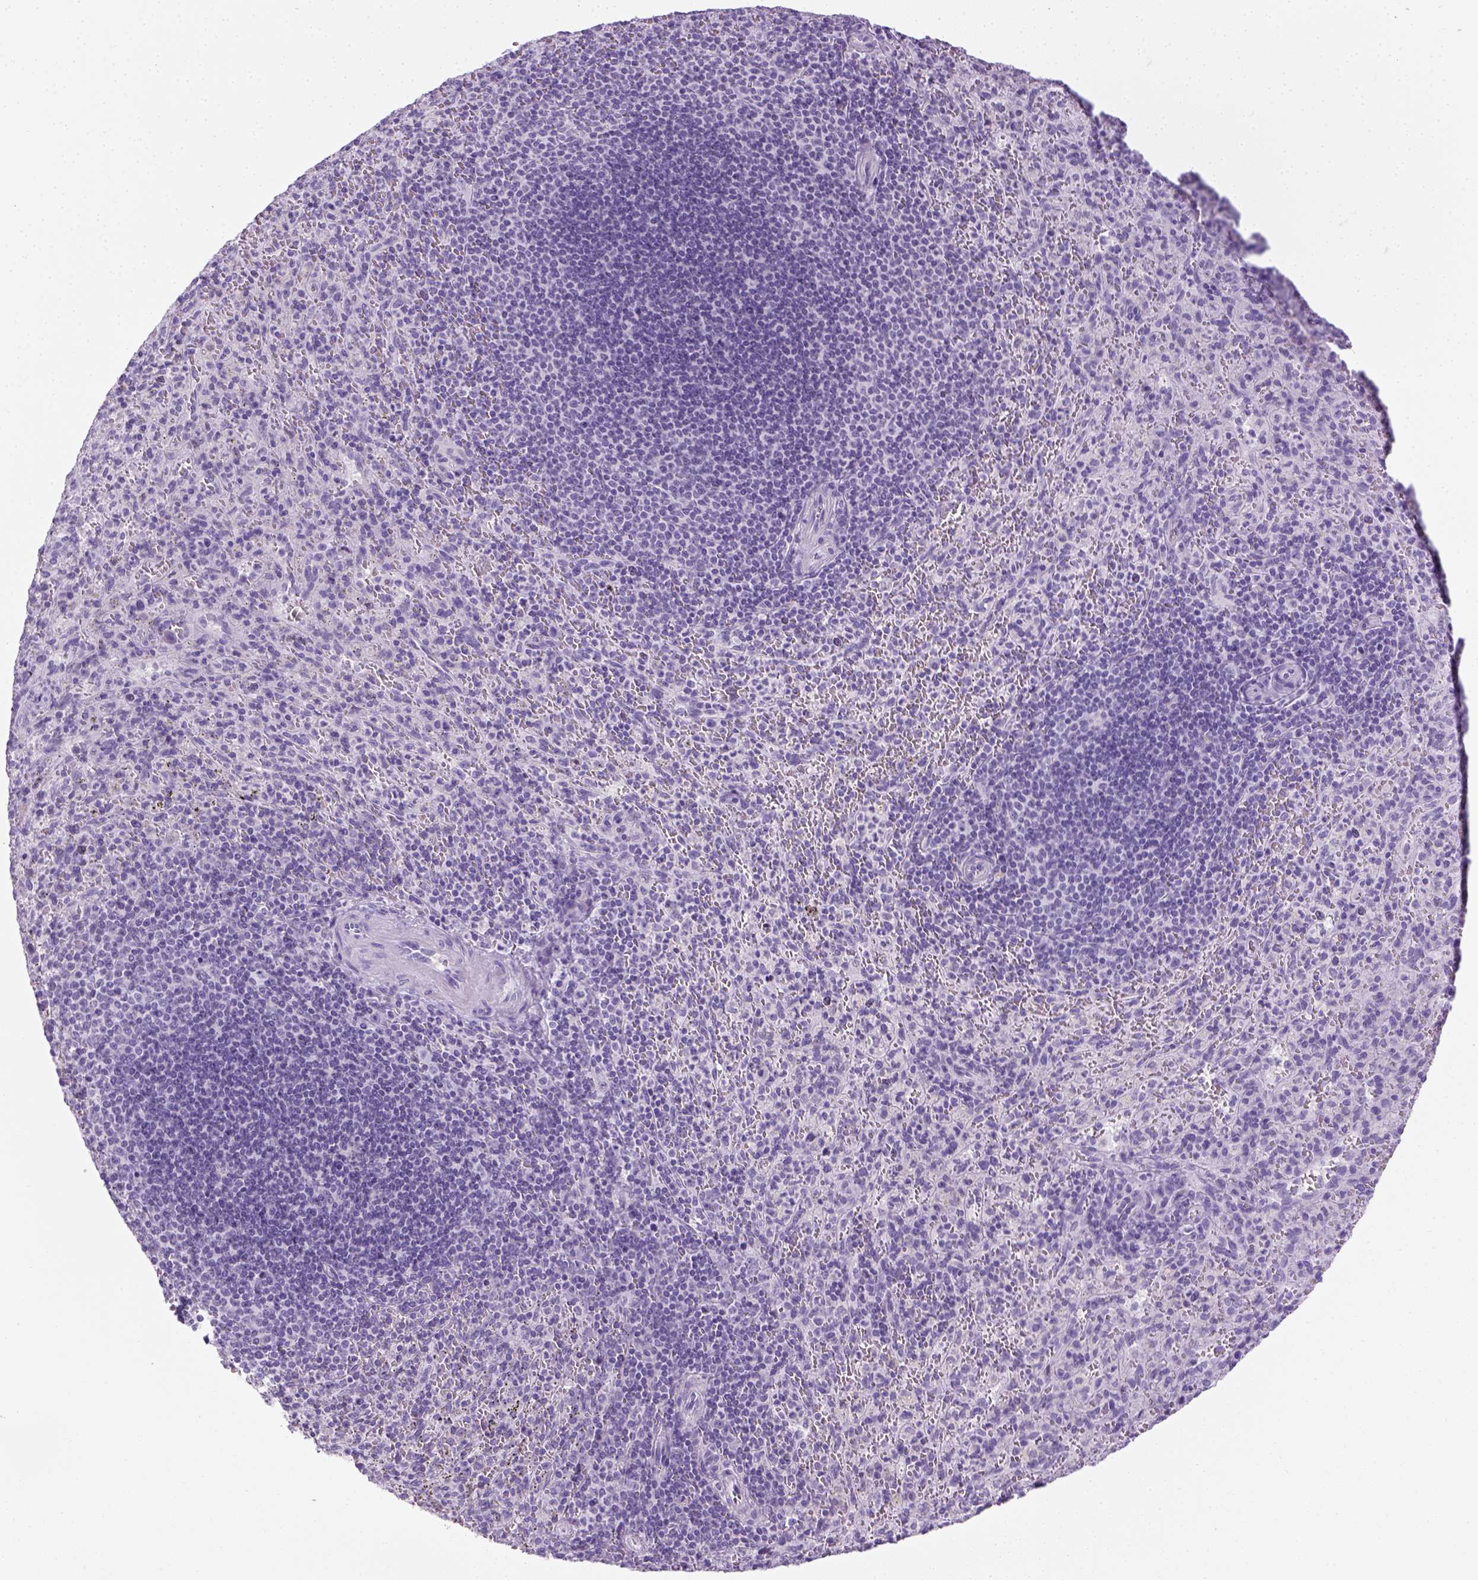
{"staining": {"intensity": "negative", "quantity": "none", "location": "none"}, "tissue": "spleen", "cell_type": "Cells in red pulp", "image_type": "normal", "snomed": [{"axis": "morphology", "description": "Normal tissue, NOS"}, {"axis": "topography", "description": "Spleen"}], "caption": "This micrograph is of benign spleen stained with immunohistochemistry (IHC) to label a protein in brown with the nuclei are counter-stained blue. There is no positivity in cells in red pulp. Brightfield microscopy of immunohistochemistry (IHC) stained with DAB (brown) and hematoxylin (blue), captured at high magnification.", "gene": "LGSN", "patient": {"sex": "male", "age": 57}}